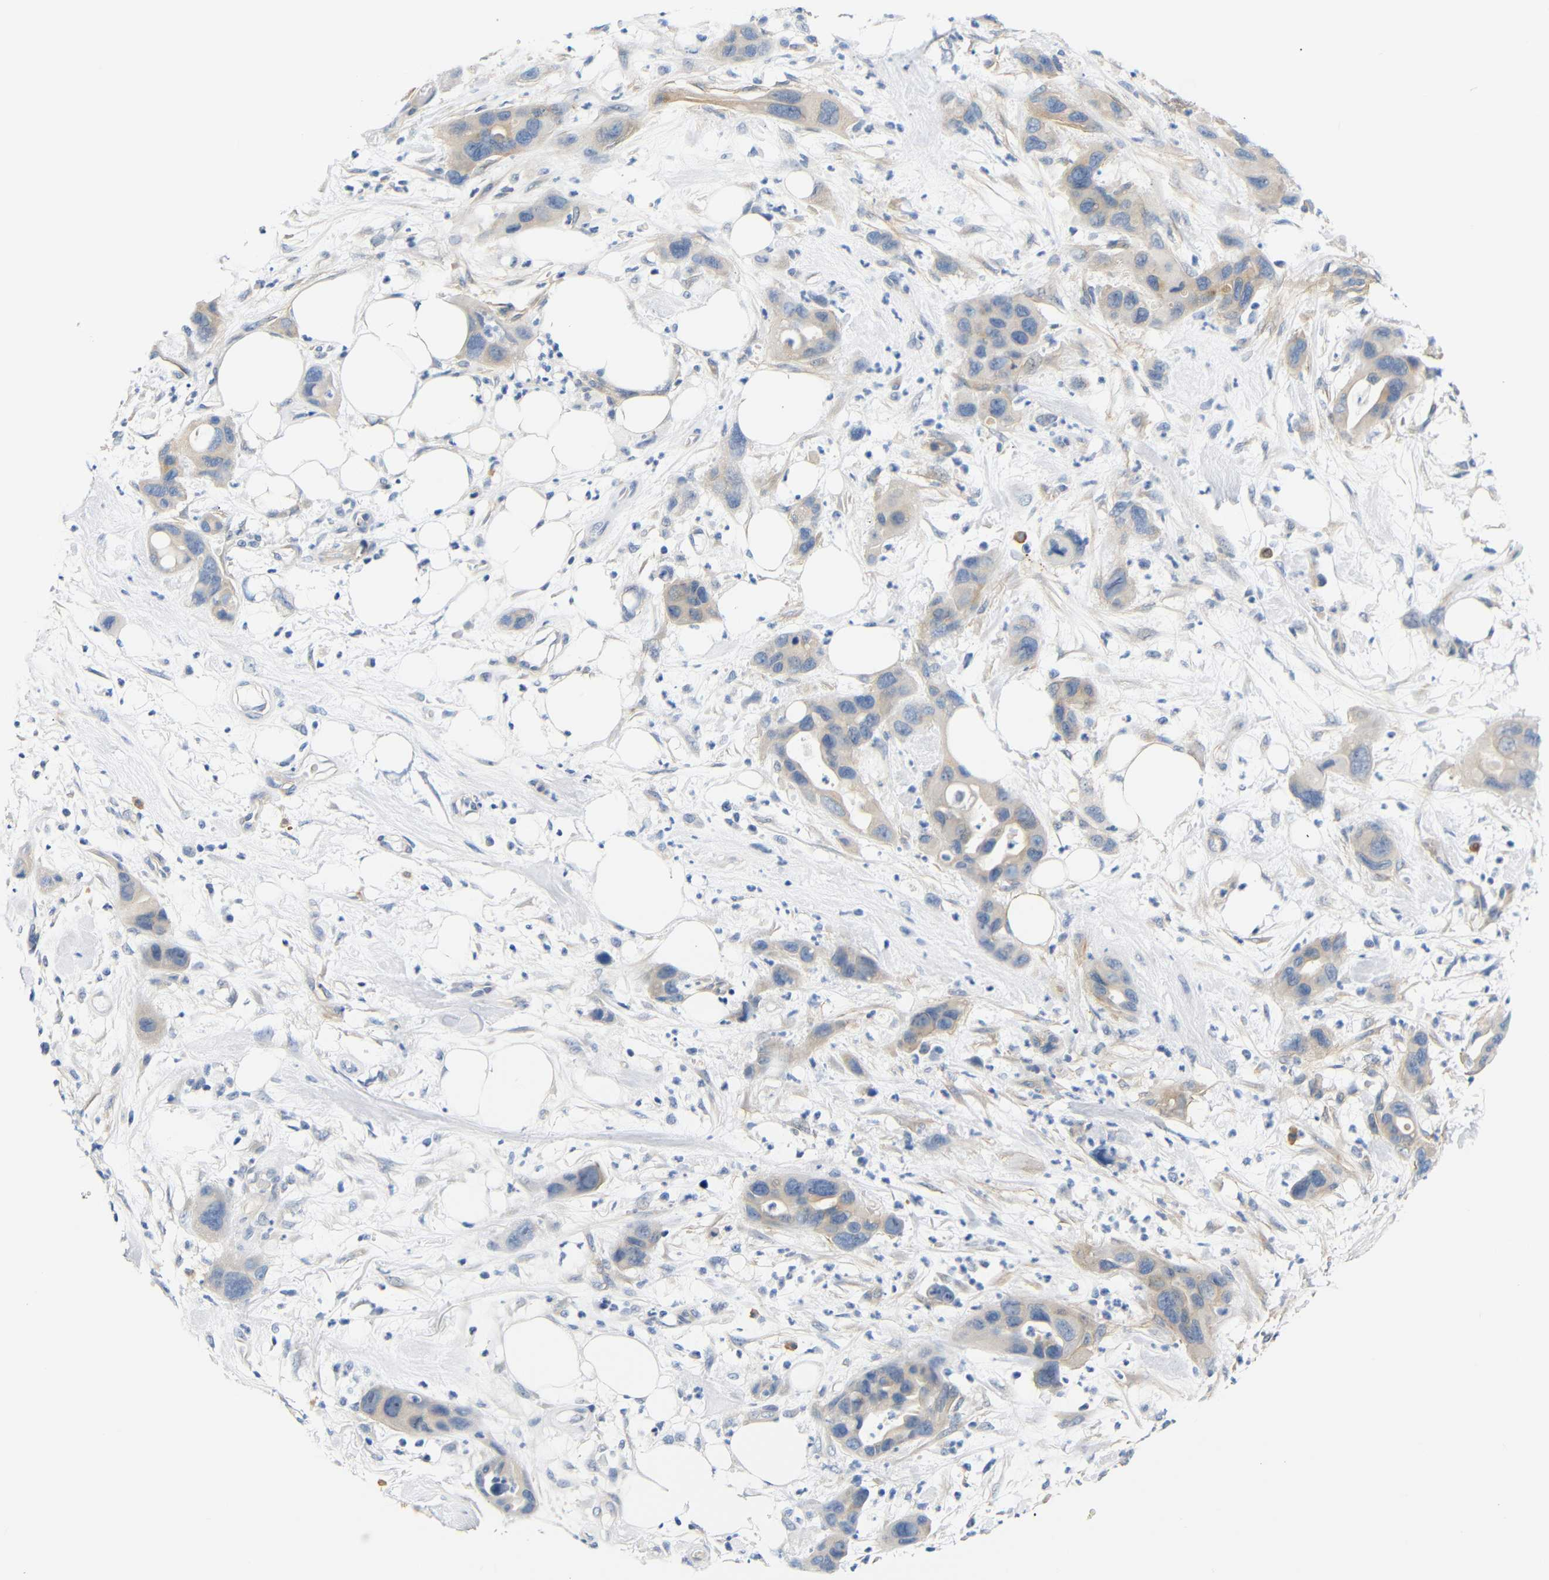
{"staining": {"intensity": "weak", "quantity": ">75%", "location": "cytoplasmic/membranous"}, "tissue": "pancreatic cancer", "cell_type": "Tumor cells", "image_type": "cancer", "snomed": [{"axis": "morphology", "description": "Adenocarcinoma, NOS"}, {"axis": "topography", "description": "Pancreas"}], "caption": "Immunohistochemical staining of human pancreatic cancer exhibits weak cytoplasmic/membranous protein positivity in approximately >75% of tumor cells.", "gene": "STMN3", "patient": {"sex": "female", "age": 71}}